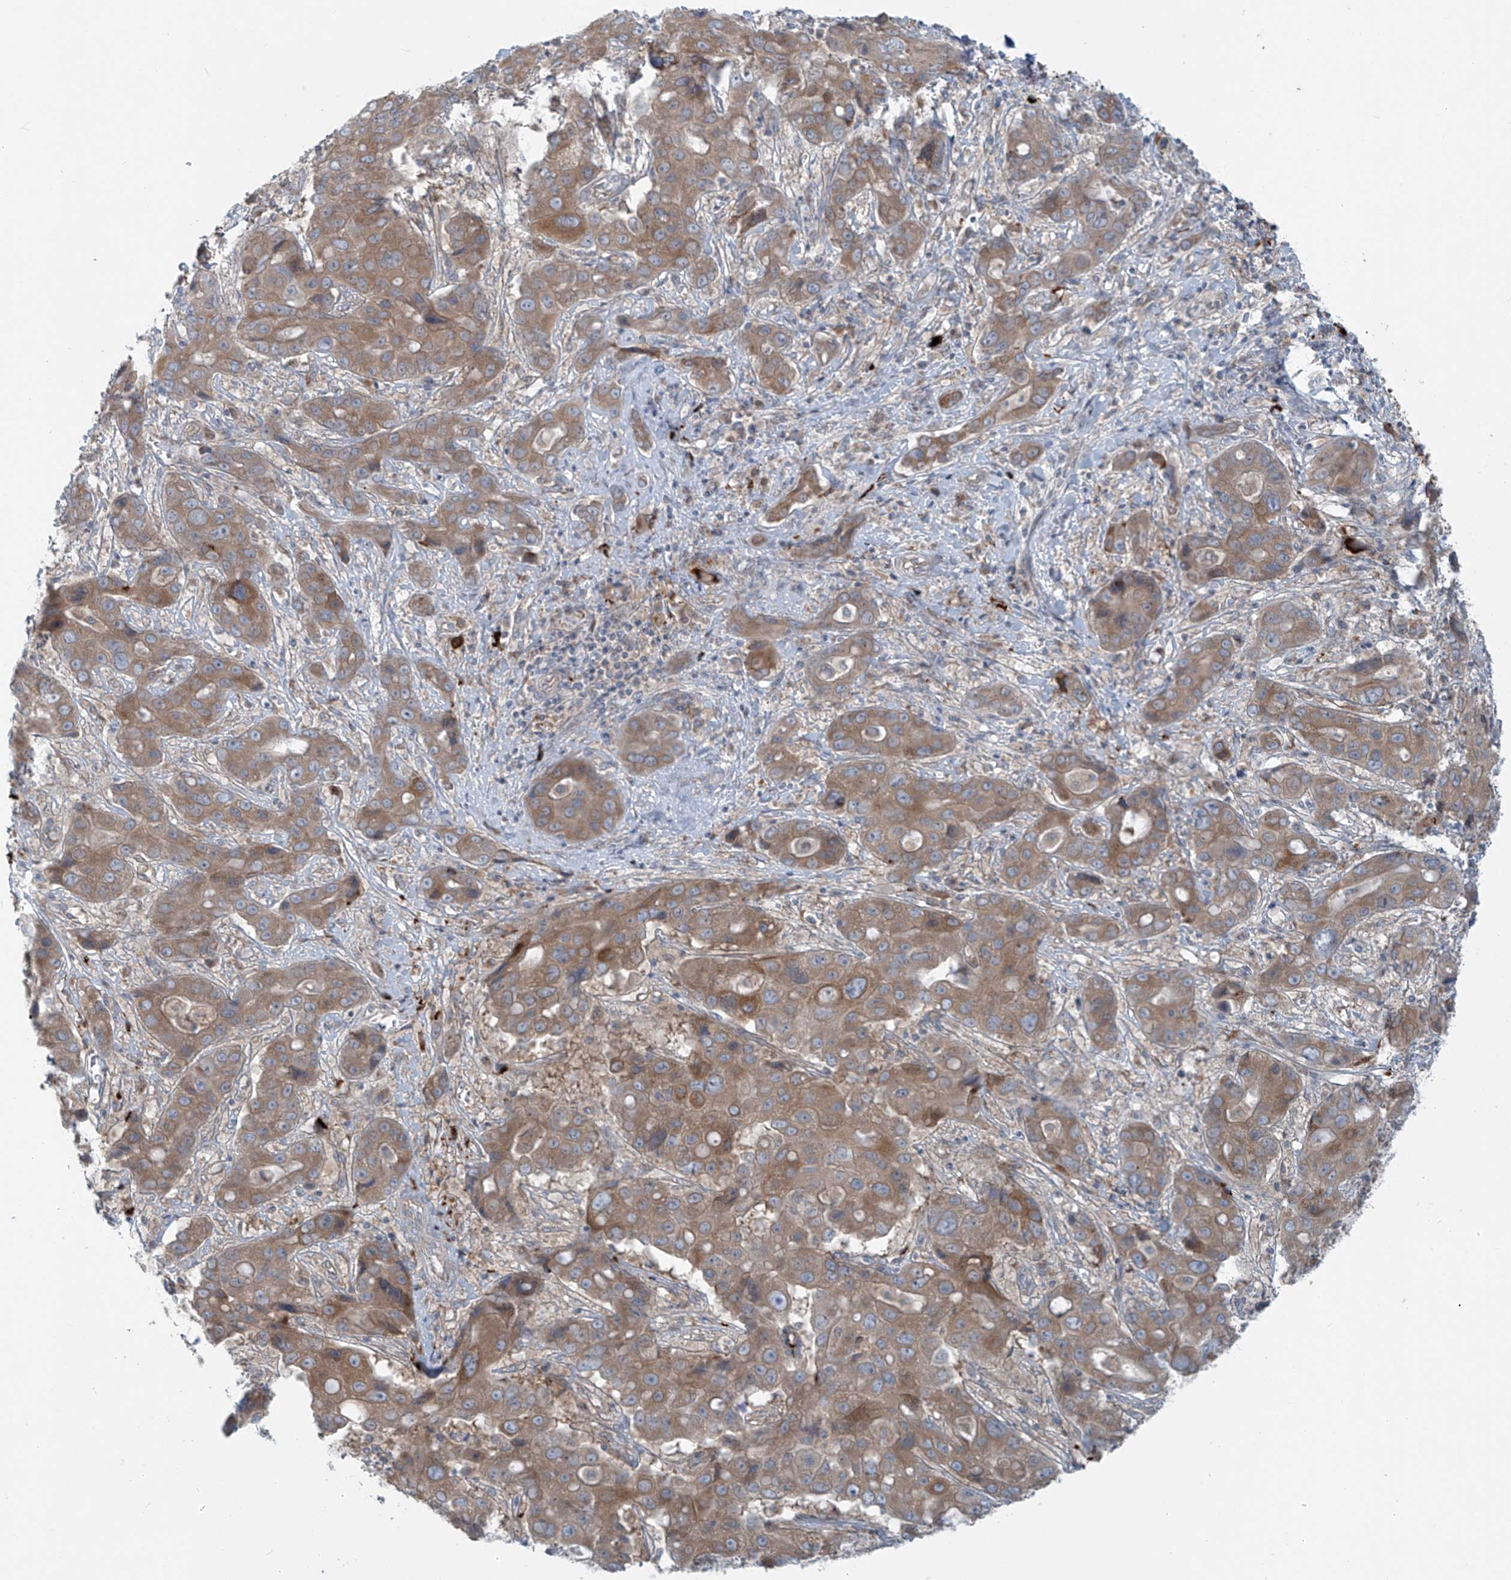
{"staining": {"intensity": "moderate", "quantity": ">75%", "location": "cytoplasmic/membranous"}, "tissue": "liver cancer", "cell_type": "Tumor cells", "image_type": "cancer", "snomed": [{"axis": "morphology", "description": "Cholangiocarcinoma"}, {"axis": "topography", "description": "Liver"}], "caption": "A high-resolution micrograph shows immunohistochemistry staining of liver cholangiocarcinoma, which reveals moderate cytoplasmic/membranous staining in about >75% of tumor cells.", "gene": "LZTS3", "patient": {"sex": "male", "age": 67}}